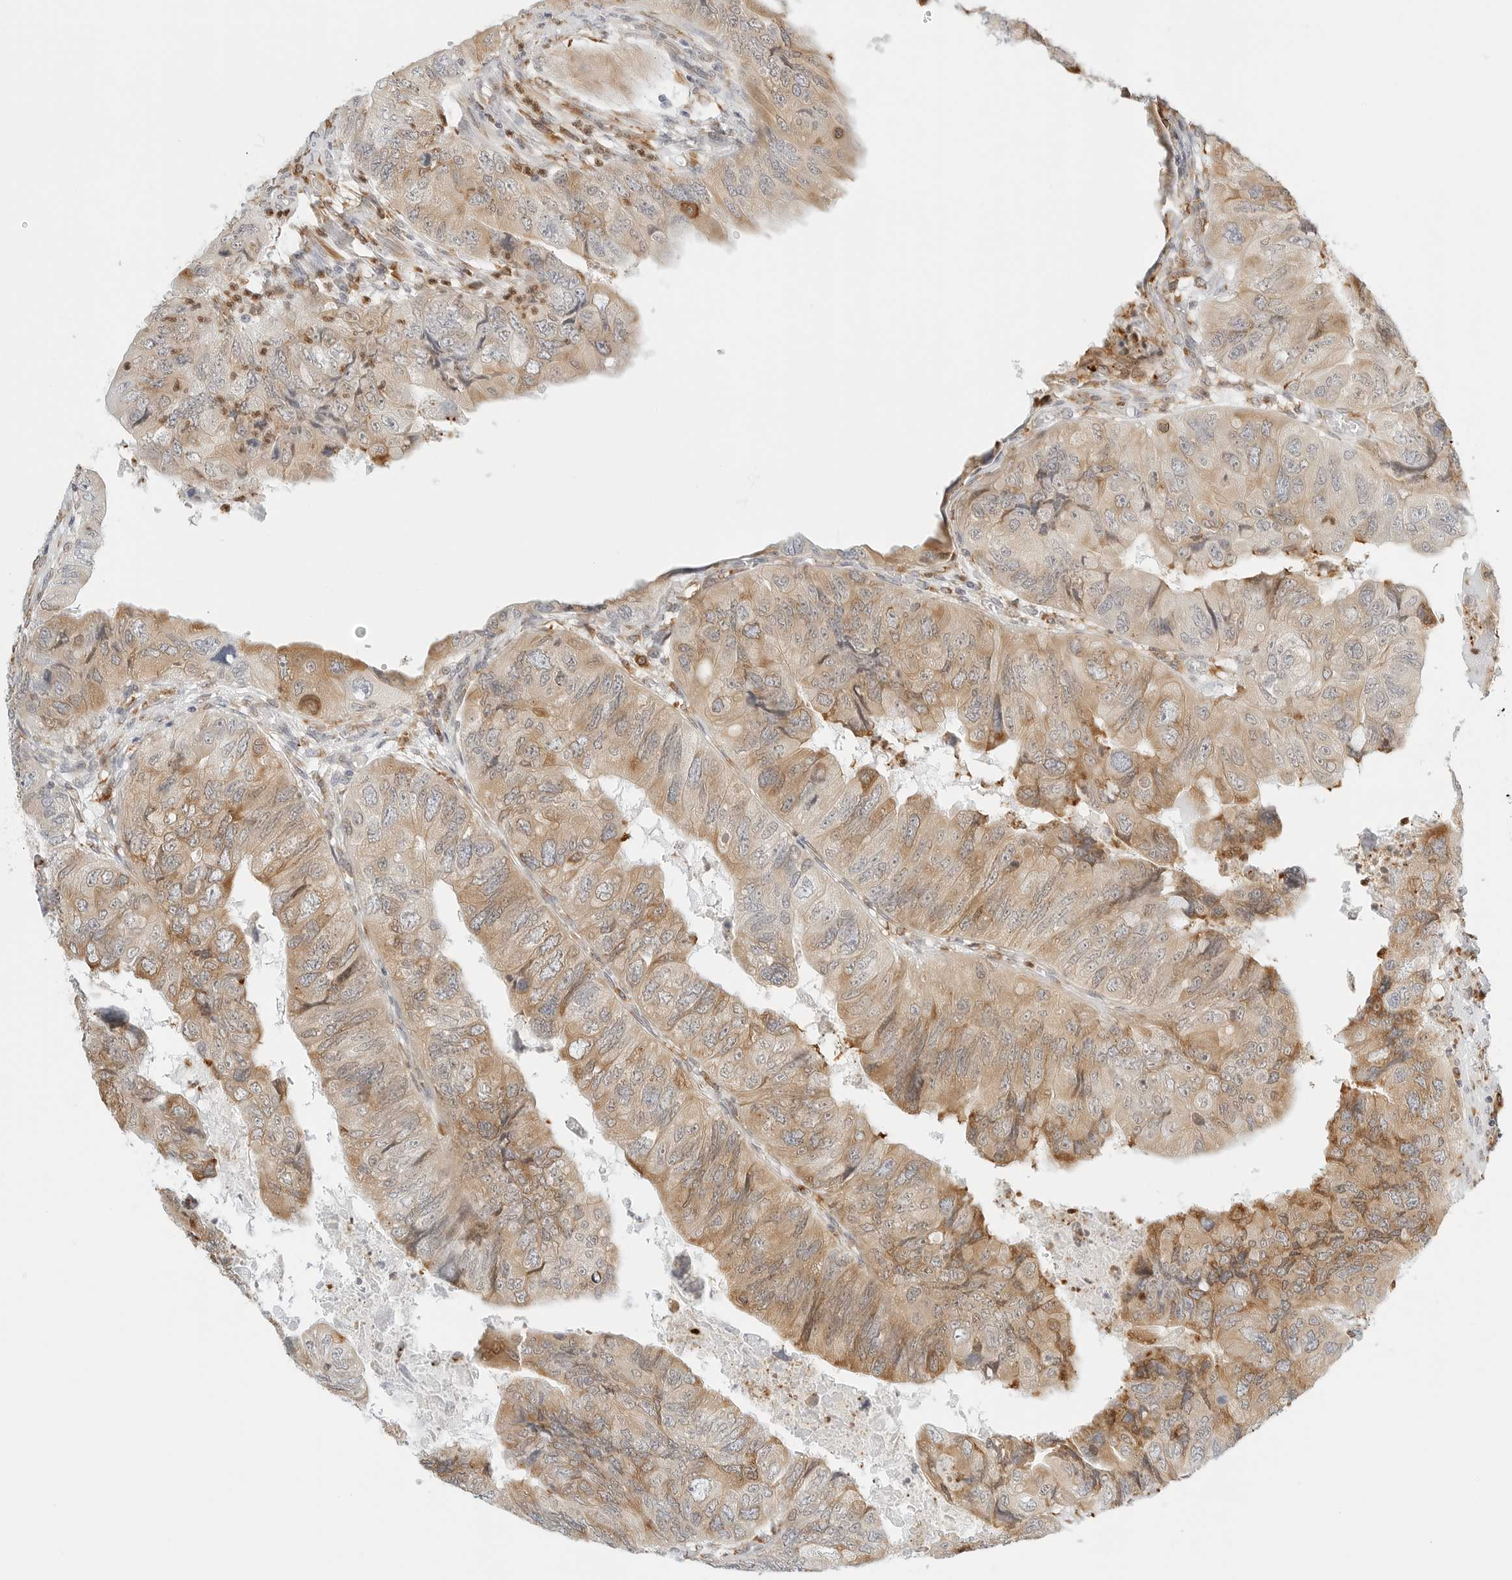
{"staining": {"intensity": "moderate", "quantity": ">75%", "location": "cytoplasmic/membranous"}, "tissue": "colorectal cancer", "cell_type": "Tumor cells", "image_type": "cancer", "snomed": [{"axis": "morphology", "description": "Adenocarcinoma, NOS"}, {"axis": "topography", "description": "Rectum"}], "caption": "Adenocarcinoma (colorectal) stained with a protein marker demonstrates moderate staining in tumor cells.", "gene": "THEM4", "patient": {"sex": "male", "age": 63}}